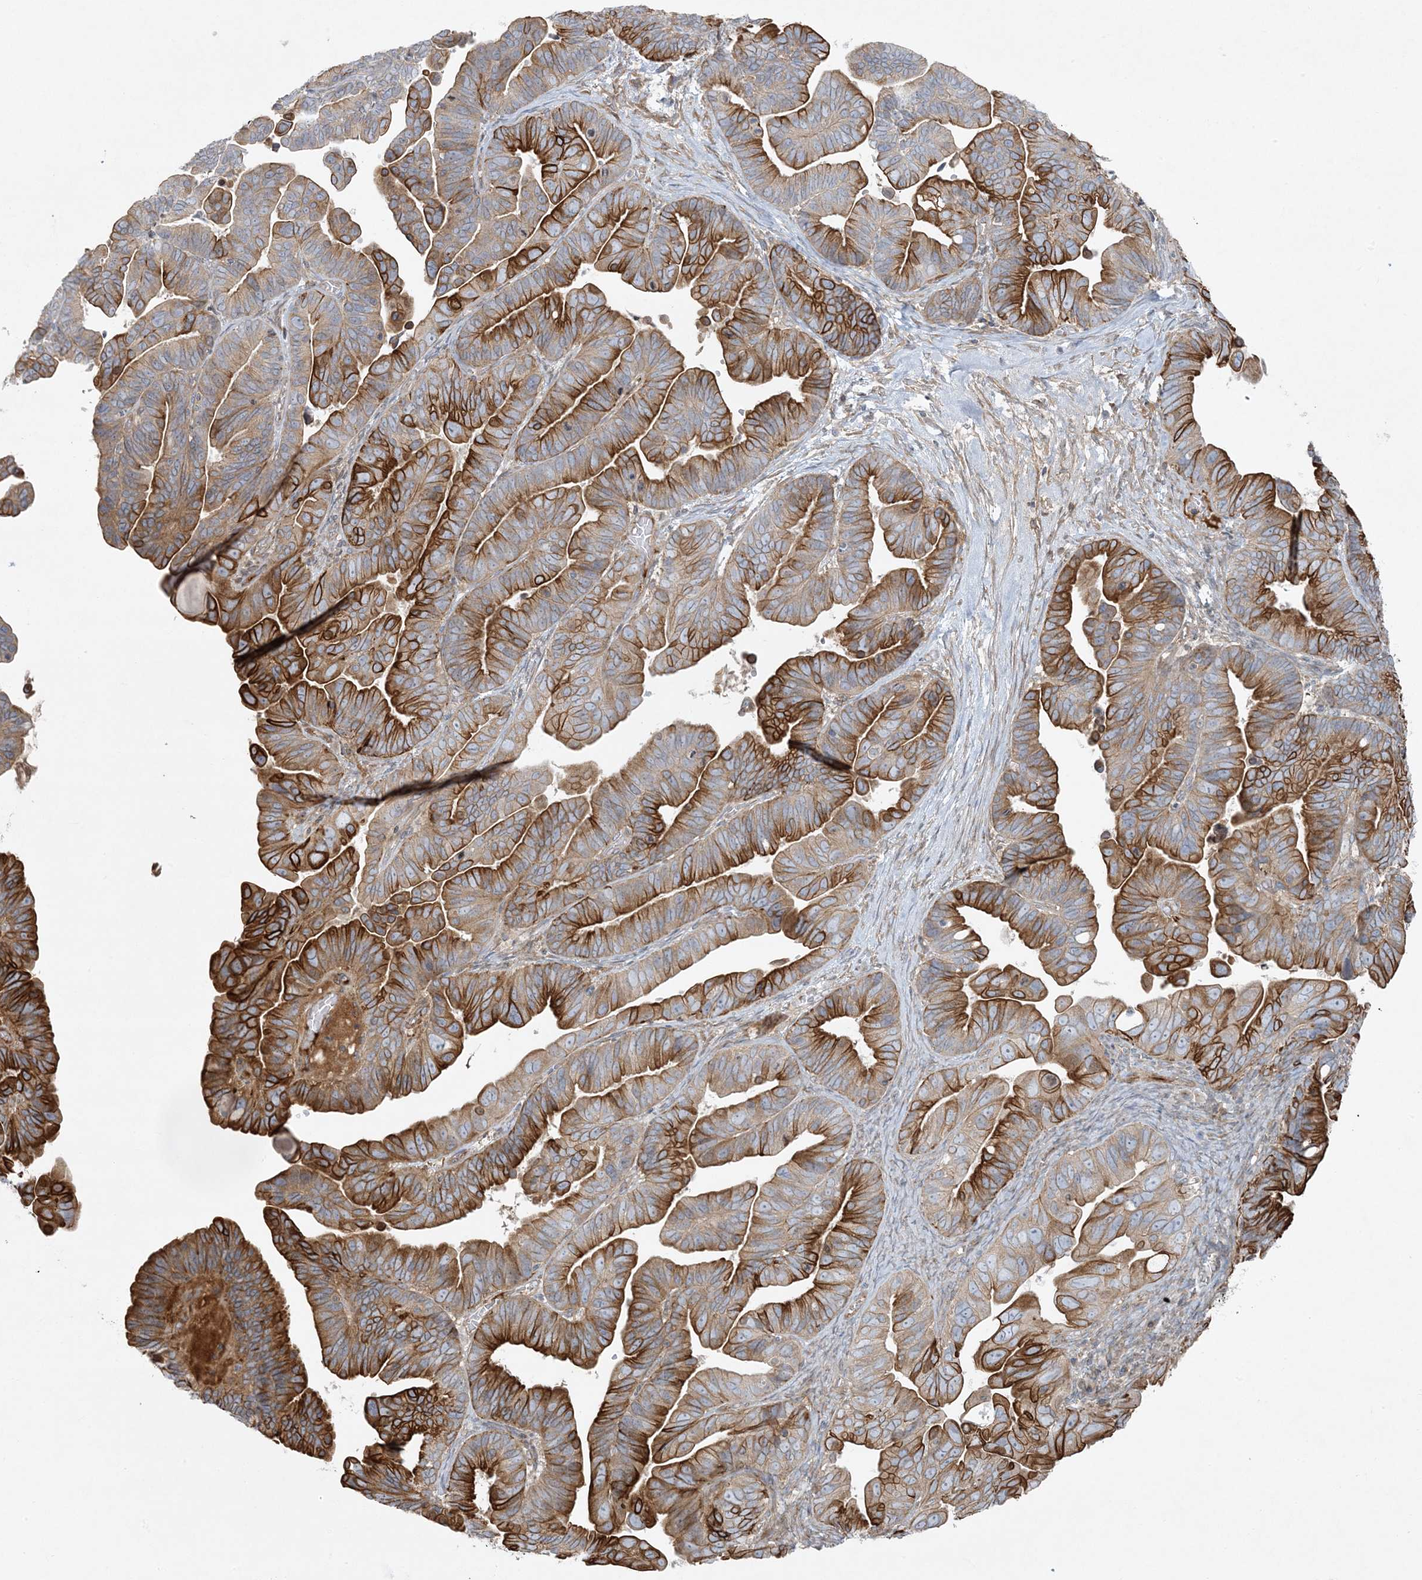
{"staining": {"intensity": "strong", "quantity": "25%-75%", "location": "cytoplasmic/membranous"}, "tissue": "ovarian cancer", "cell_type": "Tumor cells", "image_type": "cancer", "snomed": [{"axis": "morphology", "description": "Cystadenocarcinoma, serous, NOS"}, {"axis": "topography", "description": "Ovary"}], "caption": "The image demonstrates a brown stain indicating the presence of a protein in the cytoplasmic/membranous of tumor cells in ovarian cancer. Using DAB (3,3'-diaminobenzidine) (brown) and hematoxylin (blue) stains, captured at high magnification using brightfield microscopy.", "gene": "PIK3R4", "patient": {"sex": "female", "age": 56}}